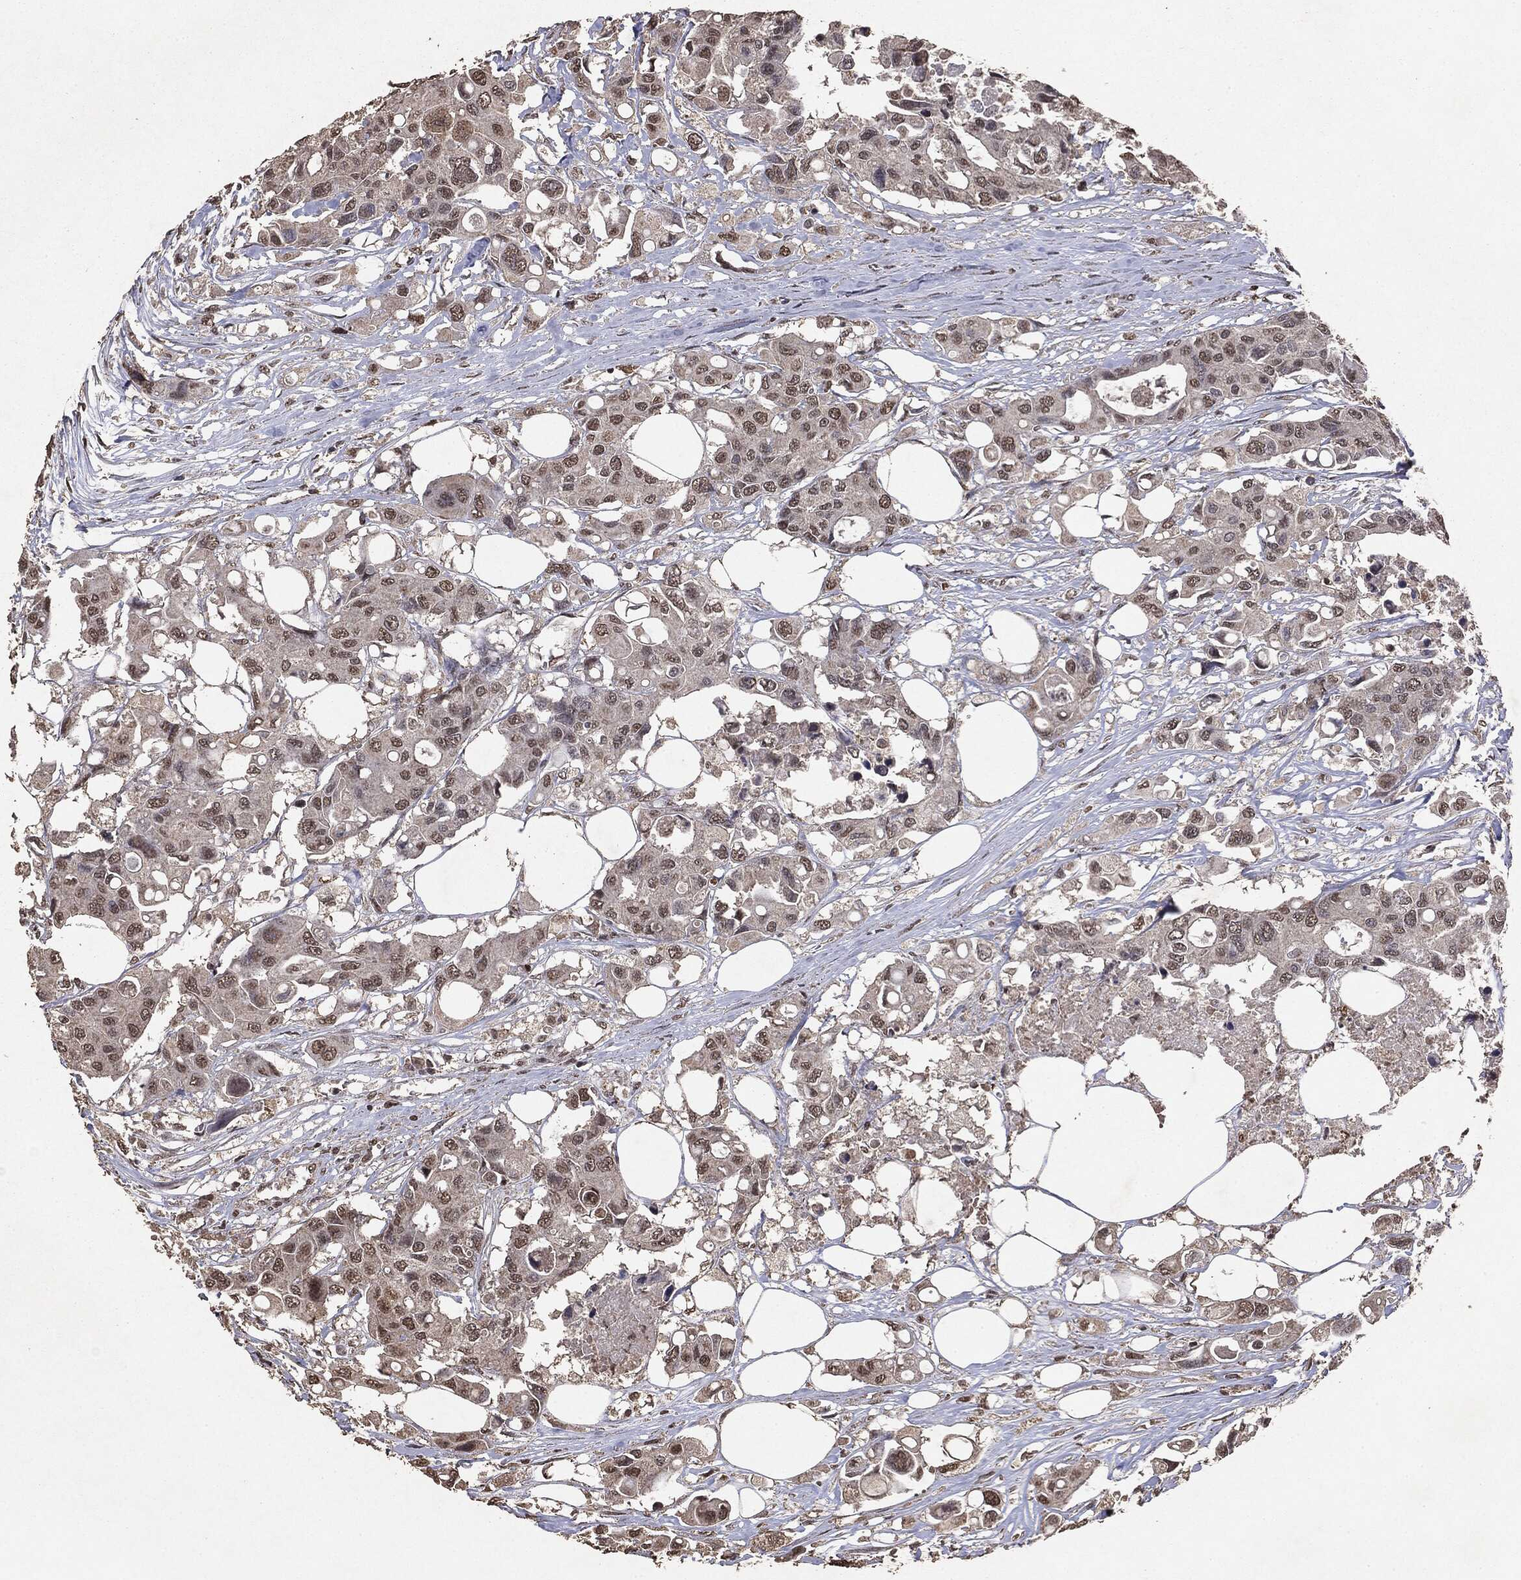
{"staining": {"intensity": "moderate", "quantity": "25%-75%", "location": "nuclear"}, "tissue": "colorectal cancer", "cell_type": "Tumor cells", "image_type": "cancer", "snomed": [{"axis": "morphology", "description": "Adenocarcinoma, NOS"}, {"axis": "topography", "description": "Colon"}], "caption": "Immunohistochemistry image of adenocarcinoma (colorectal) stained for a protein (brown), which reveals medium levels of moderate nuclear expression in about 25%-75% of tumor cells.", "gene": "RAD18", "patient": {"sex": "male", "age": 77}}